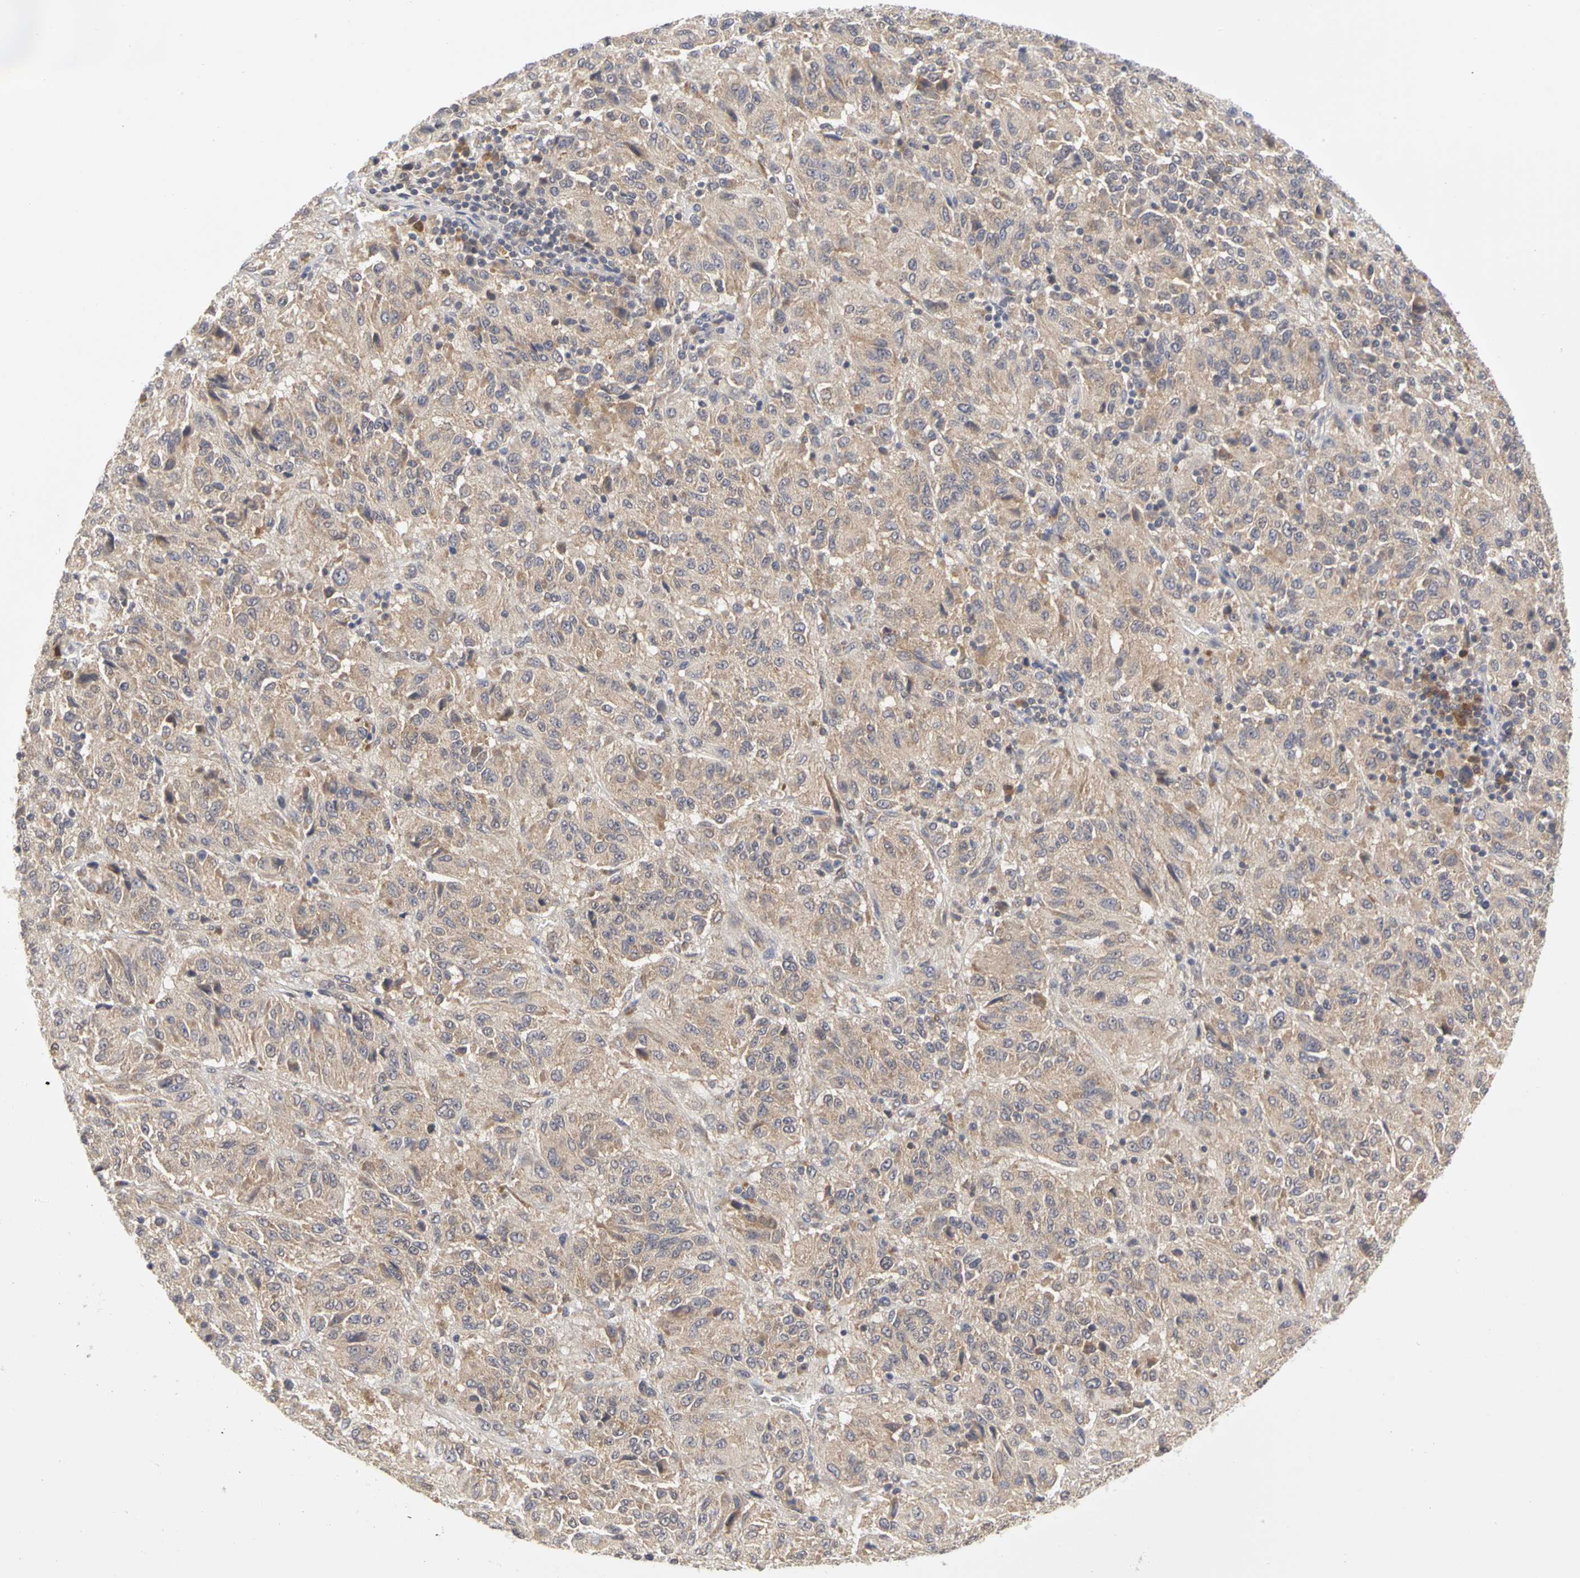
{"staining": {"intensity": "weak", "quantity": ">75%", "location": "cytoplasmic/membranous"}, "tissue": "melanoma", "cell_type": "Tumor cells", "image_type": "cancer", "snomed": [{"axis": "morphology", "description": "Malignant melanoma, Metastatic site"}, {"axis": "topography", "description": "Lung"}], "caption": "Approximately >75% of tumor cells in human melanoma show weak cytoplasmic/membranous protein expression as visualized by brown immunohistochemical staining.", "gene": "IRAK1", "patient": {"sex": "male", "age": 64}}